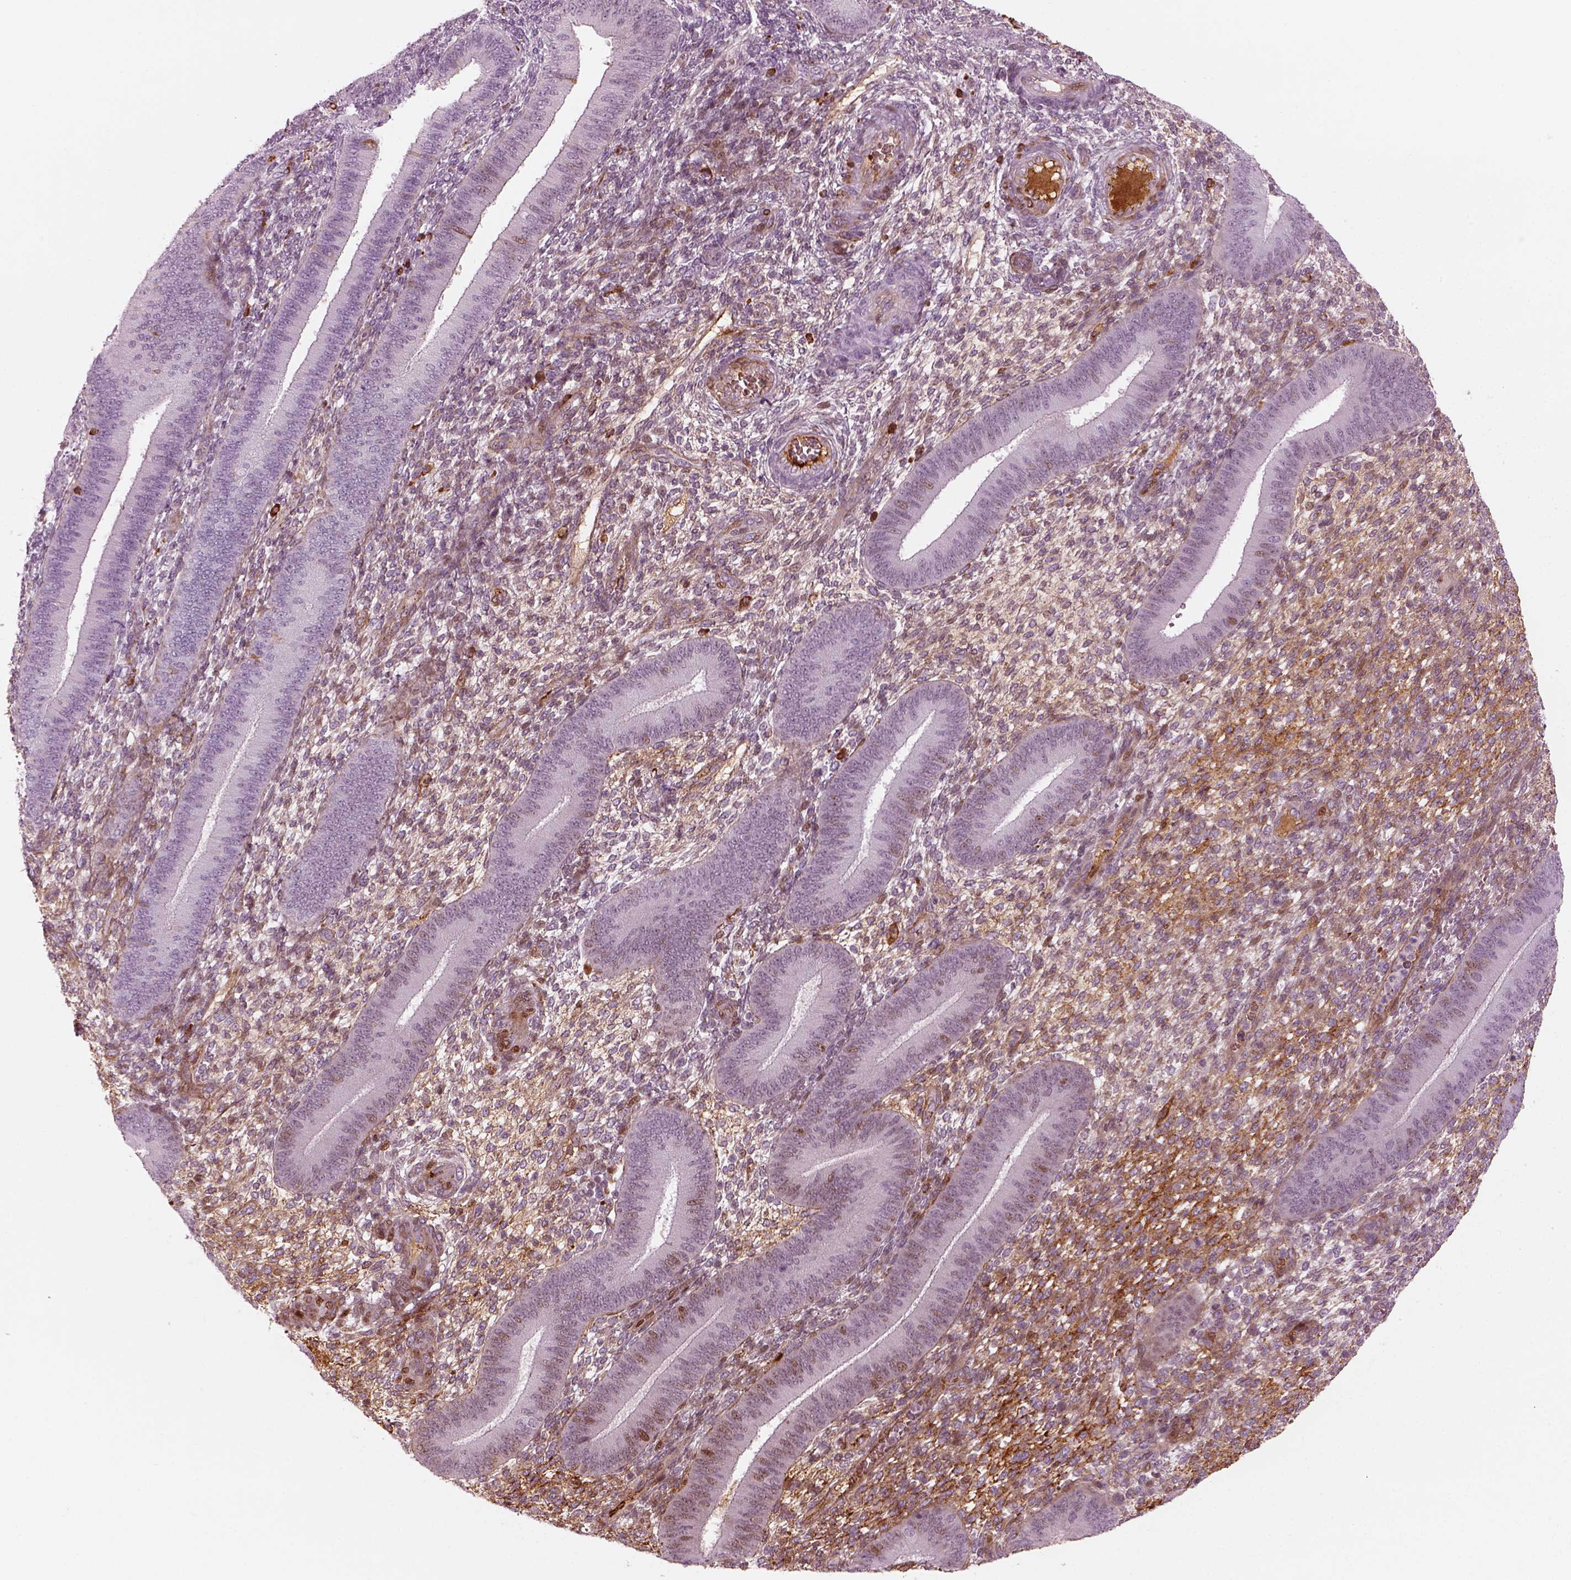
{"staining": {"intensity": "negative", "quantity": "none", "location": "none"}, "tissue": "endometrium", "cell_type": "Cells in endometrial stroma", "image_type": "normal", "snomed": [{"axis": "morphology", "description": "Normal tissue, NOS"}, {"axis": "topography", "description": "Endometrium"}], "caption": "There is no significant expression in cells in endometrial stroma of endometrium. (DAB immunohistochemistry, high magnification).", "gene": "PABPC1L2A", "patient": {"sex": "female", "age": 39}}